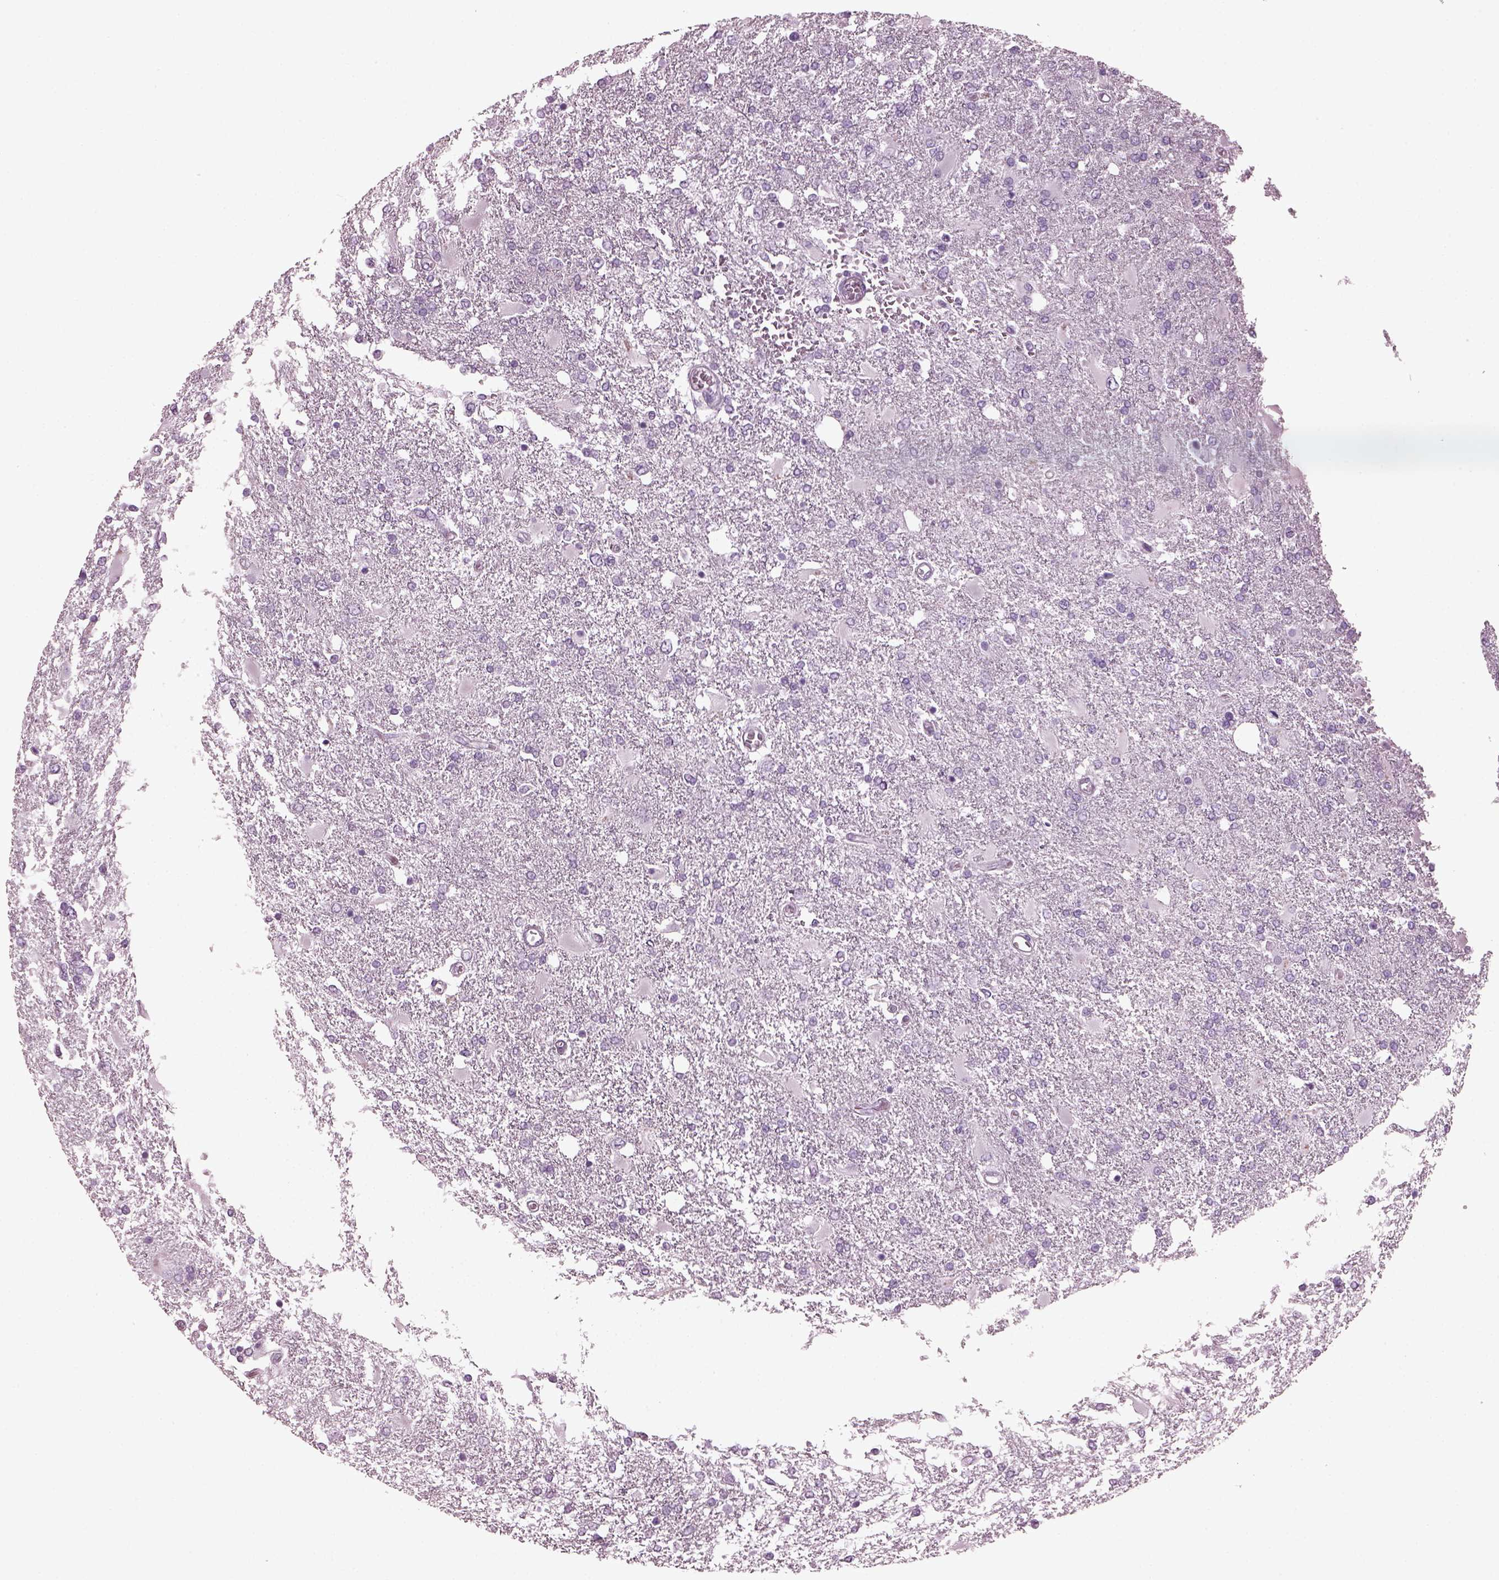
{"staining": {"intensity": "negative", "quantity": "none", "location": "none"}, "tissue": "glioma", "cell_type": "Tumor cells", "image_type": "cancer", "snomed": [{"axis": "morphology", "description": "Glioma, malignant, High grade"}, {"axis": "topography", "description": "Cerebral cortex"}], "caption": "Micrograph shows no protein staining in tumor cells of malignant glioma (high-grade) tissue. The staining is performed using DAB brown chromogen with nuclei counter-stained in using hematoxylin.", "gene": "PDC", "patient": {"sex": "male", "age": 79}}